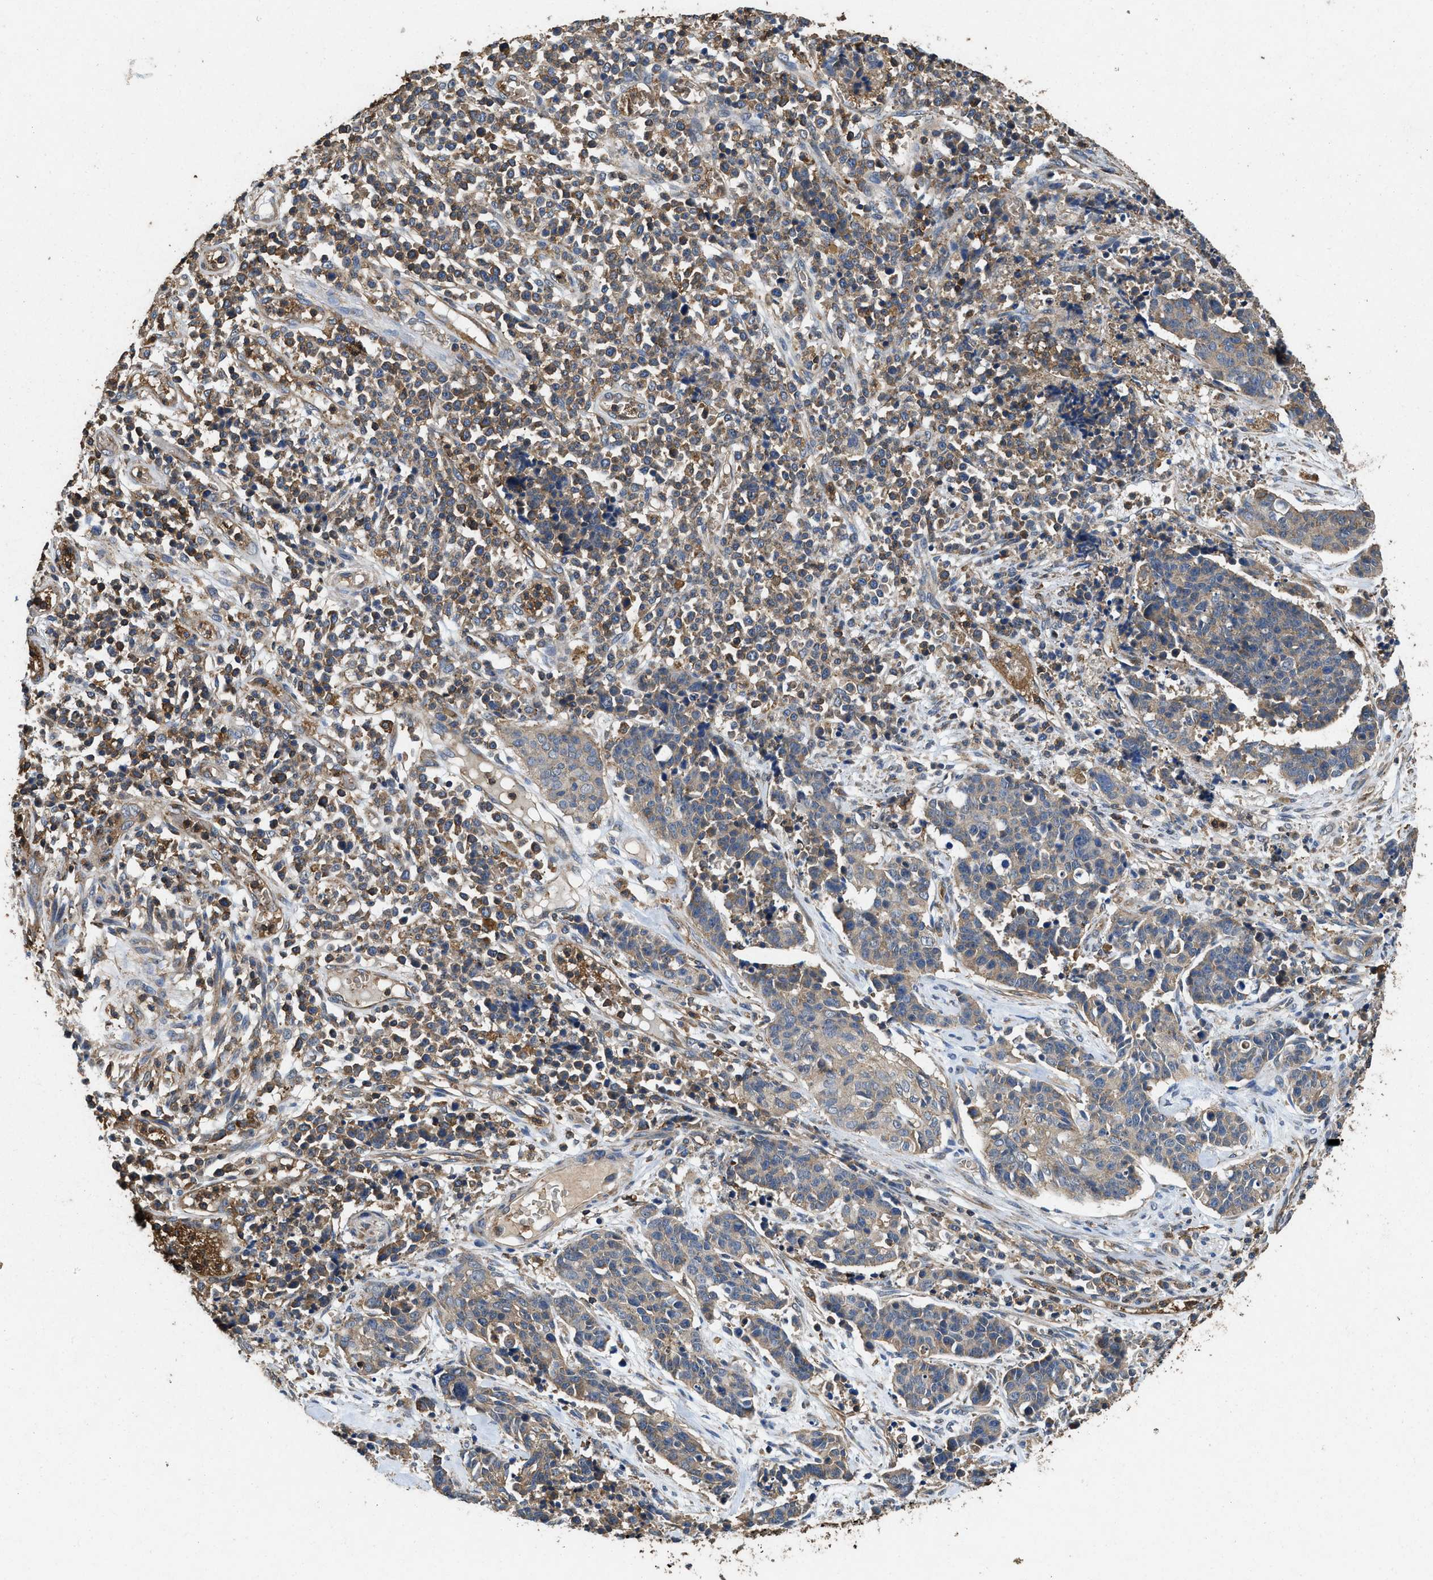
{"staining": {"intensity": "weak", "quantity": ">75%", "location": "cytoplasmic/membranous"}, "tissue": "cervical cancer", "cell_type": "Tumor cells", "image_type": "cancer", "snomed": [{"axis": "morphology", "description": "Squamous cell carcinoma, NOS"}, {"axis": "topography", "description": "Cervix"}], "caption": "Squamous cell carcinoma (cervical) stained with DAB (3,3'-diaminobenzidine) immunohistochemistry (IHC) displays low levels of weak cytoplasmic/membranous staining in approximately >75% of tumor cells.", "gene": "LINGO2", "patient": {"sex": "female", "age": 35}}